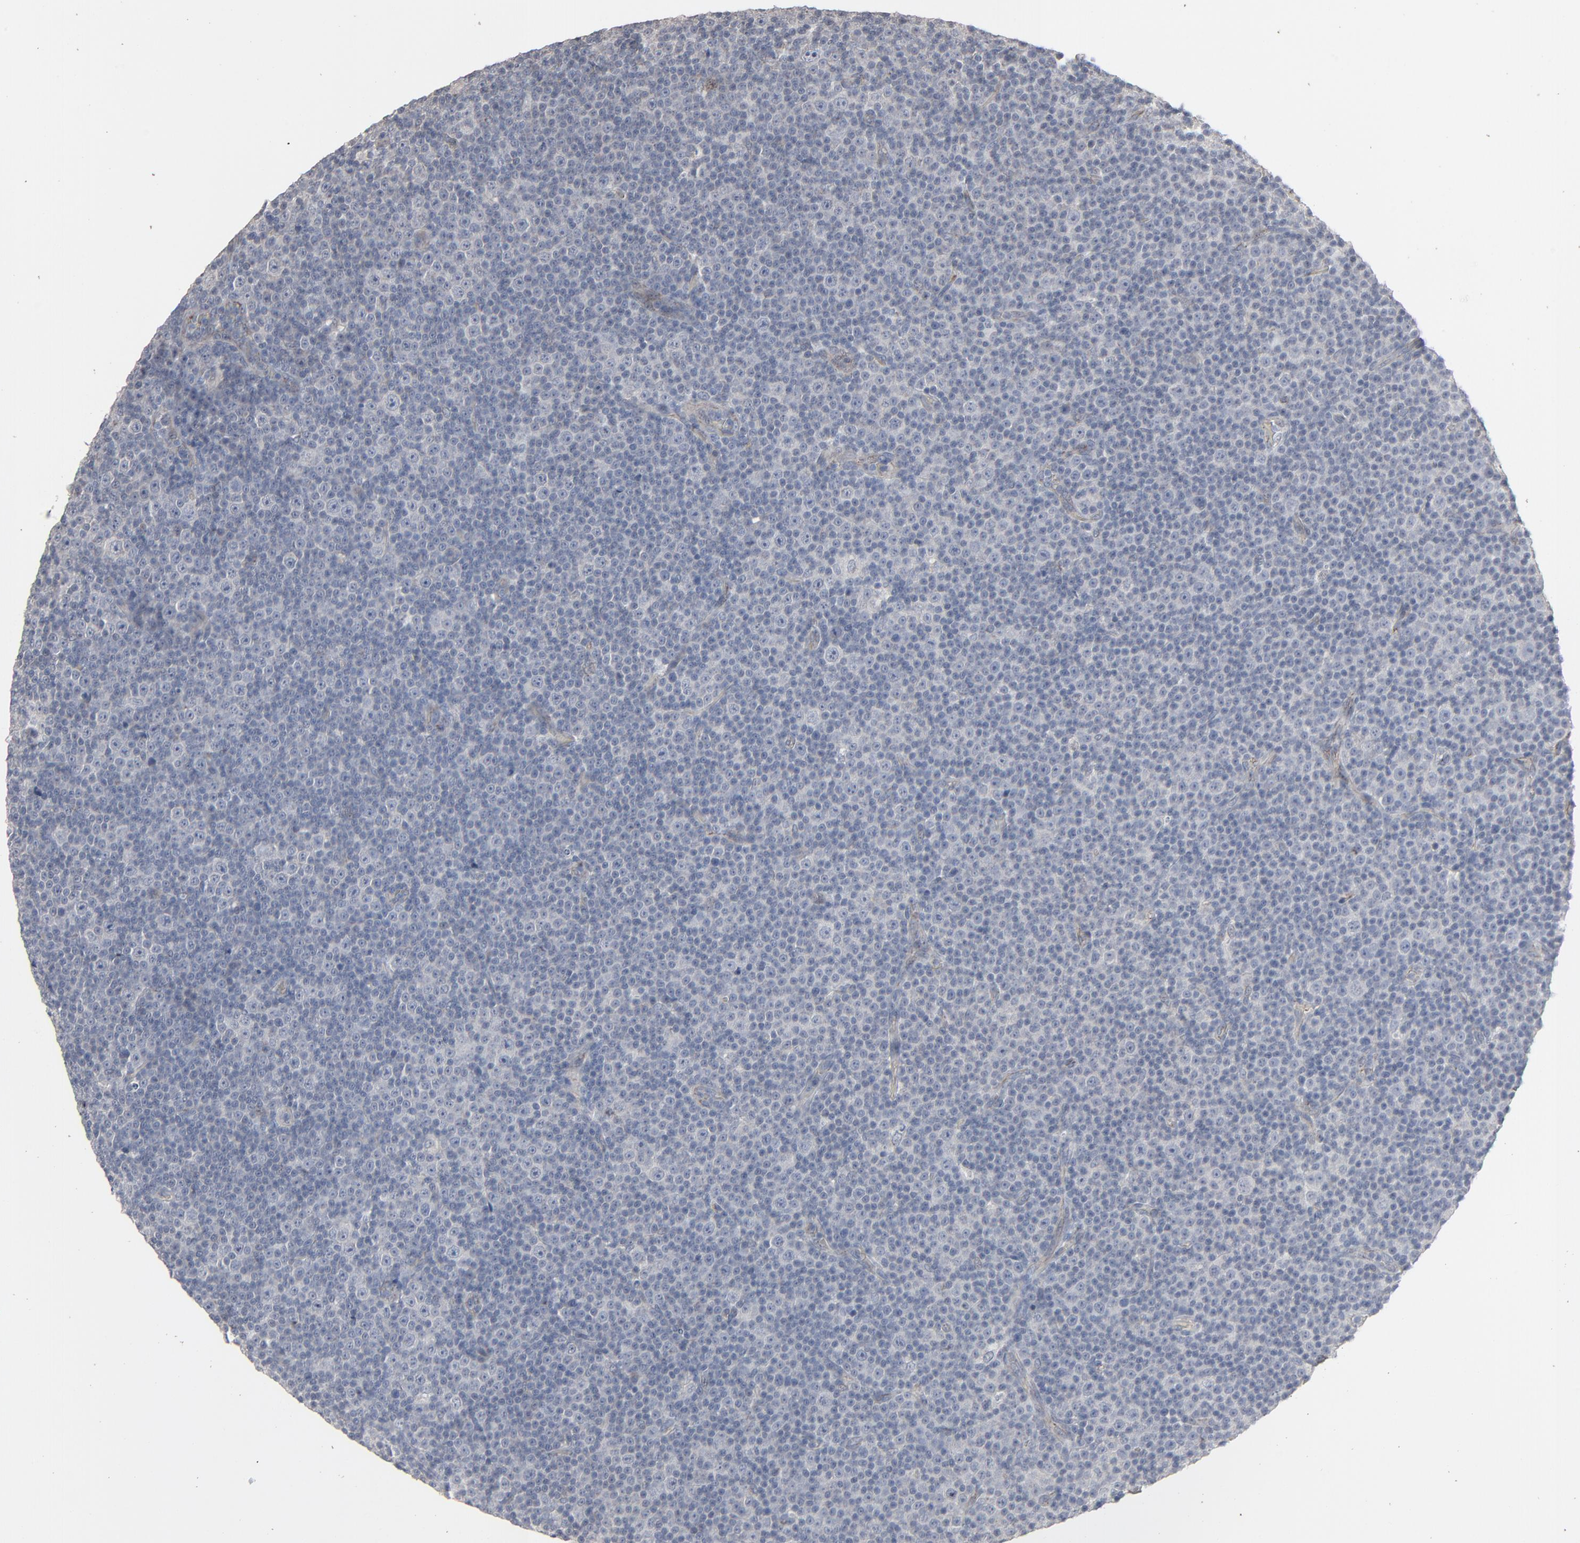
{"staining": {"intensity": "negative", "quantity": "none", "location": "none"}, "tissue": "lymphoma", "cell_type": "Tumor cells", "image_type": "cancer", "snomed": [{"axis": "morphology", "description": "Malignant lymphoma, non-Hodgkin's type, Low grade"}, {"axis": "topography", "description": "Lymph node"}], "caption": "Tumor cells are negative for protein expression in human low-grade malignant lymphoma, non-Hodgkin's type. The staining was performed using DAB to visualize the protein expression in brown, while the nuclei were stained in blue with hematoxylin (Magnification: 20x).", "gene": "JAM3", "patient": {"sex": "female", "age": 67}}